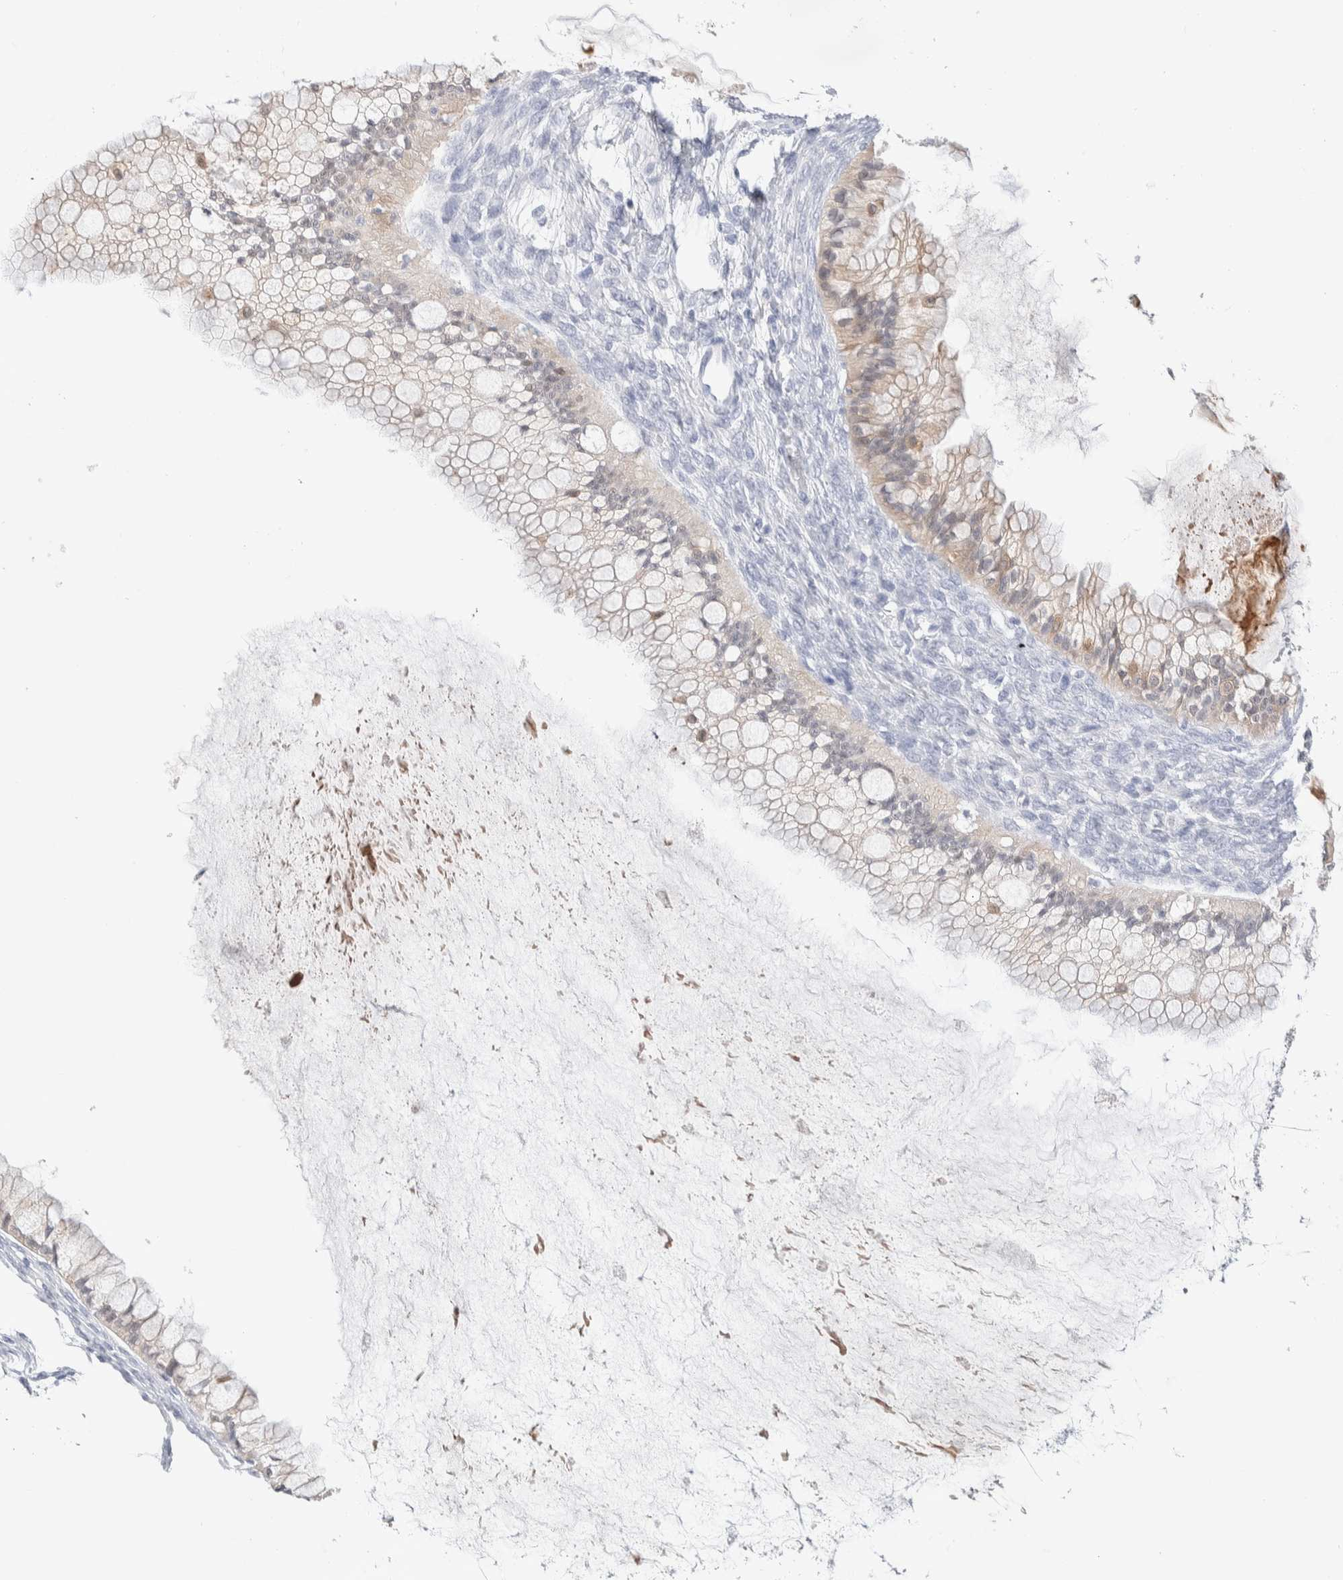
{"staining": {"intensity": "weak", "quantity": "<25%", "location": "cytoplasmic/membranous"}, "tissue": "ovarian cancer", "cell_type": "Tumor cells", "image_type": "cancer", "snomed": [{"axis": "morphology", "description": "Cystadenocarcinoma, mucinous, NOS"}, {"axis": "topography", "description": "Ovary"}], "caption": "This image is of ovarian cancer stained with IHC to label a protein in brown with the nuclei are counter-stained blue. There is no staining in tumor cells.", "gene": "GDA", "patient": {"sex": "female", "age": 57}}